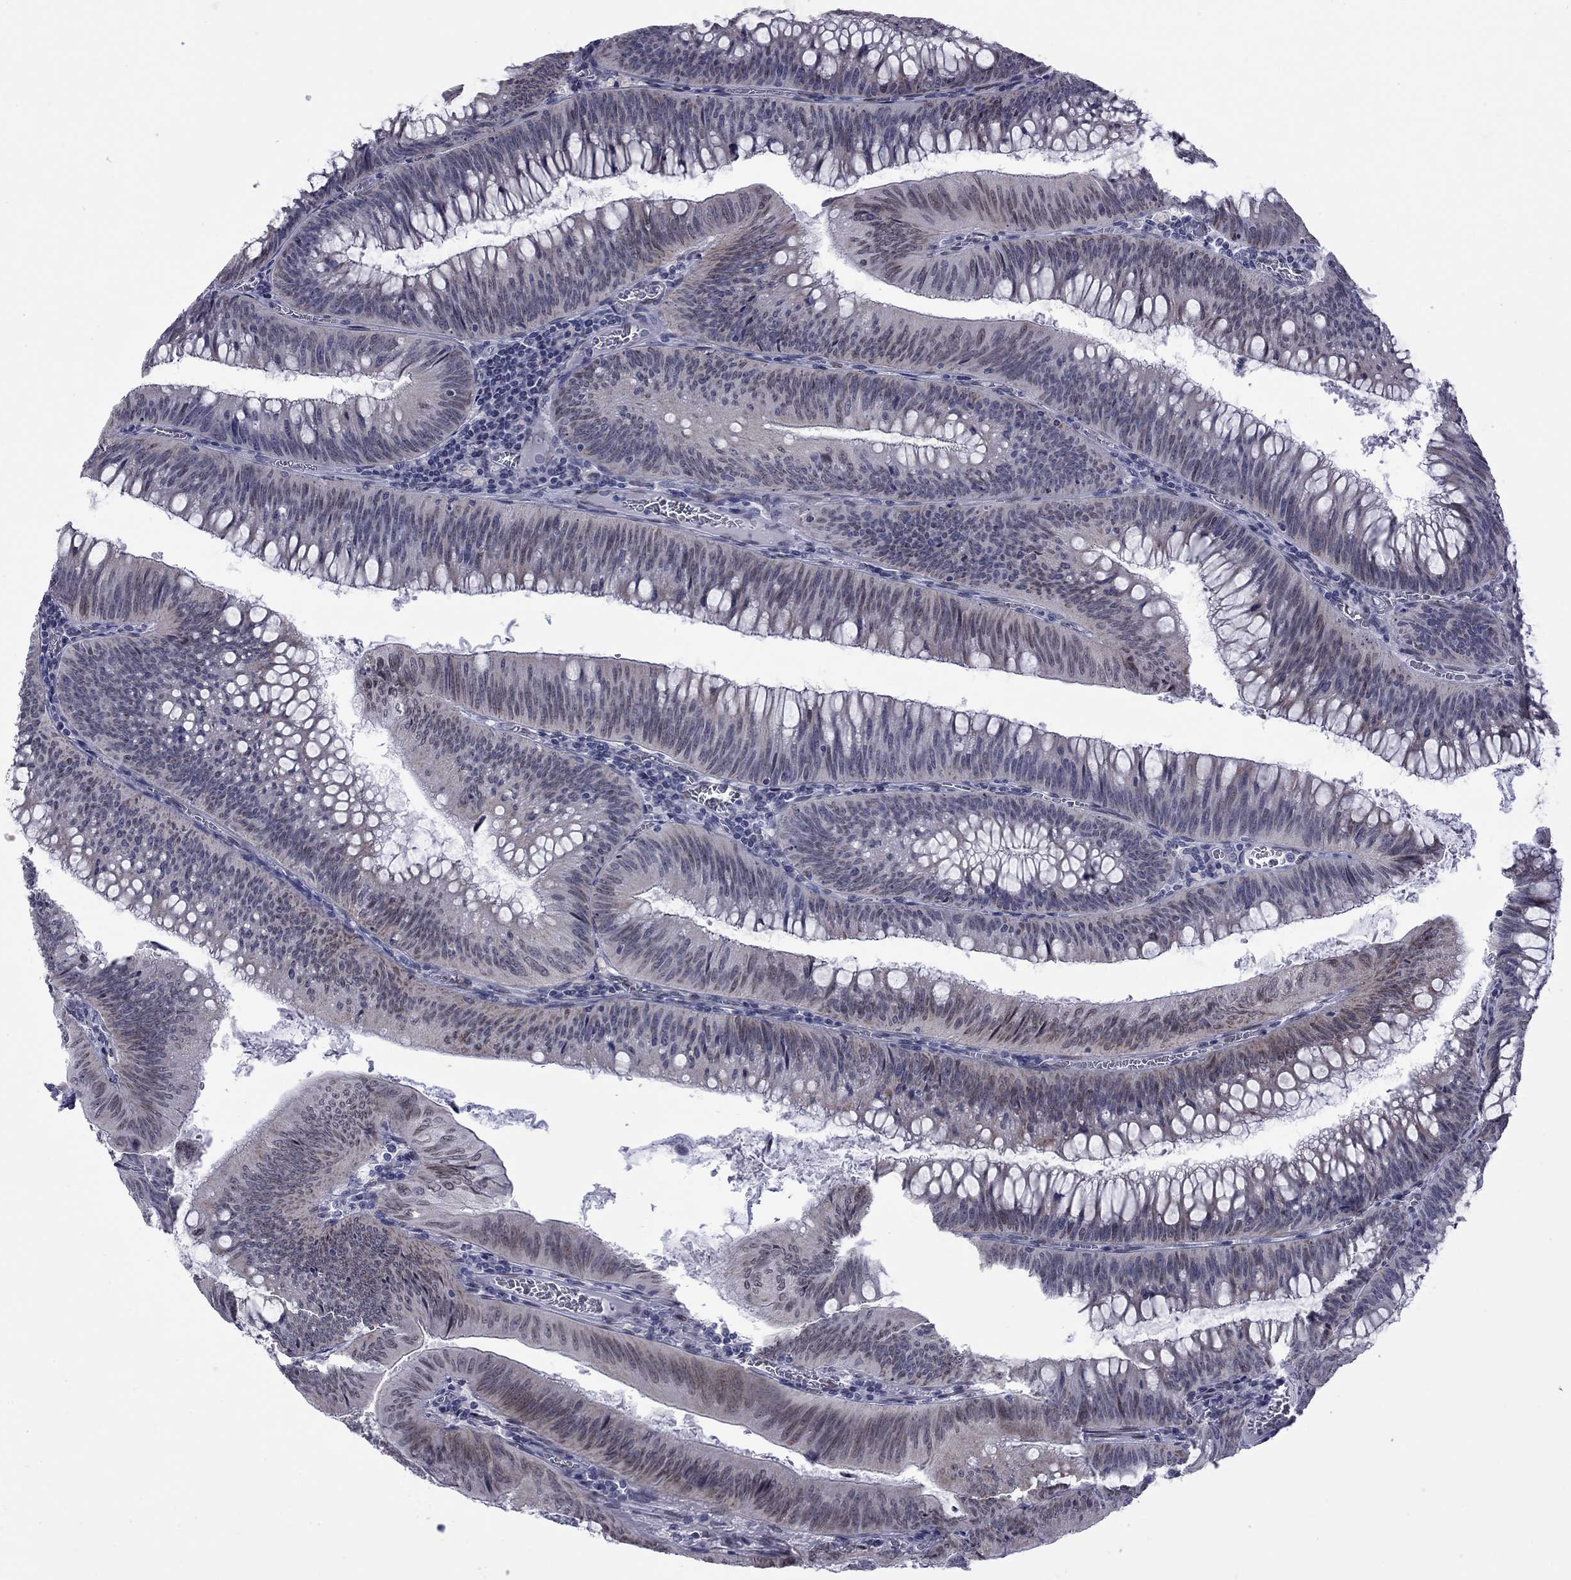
{"staining": {"intensity": "weak", "quantity": "<25%", "location": "cytoplasmic/membranous"}, "tissue": "colorectal cancer", "cell_type": "Tumor cells", "image_type": "cancer", "snomed": [{"axis": "morphology", "description": "Adenocarcinoma, NOS"}, {"axis": "topography", "description": "Rectum"}], "caption": "IHC photomicrograph of neoplastic tissue: human colorectal cancer (adenocarcinoma) stained with DAB shows no significant protein staining in tumor cells.", "gene": "CLTCL1", "patient": {"sex": "female", "age": 72}}